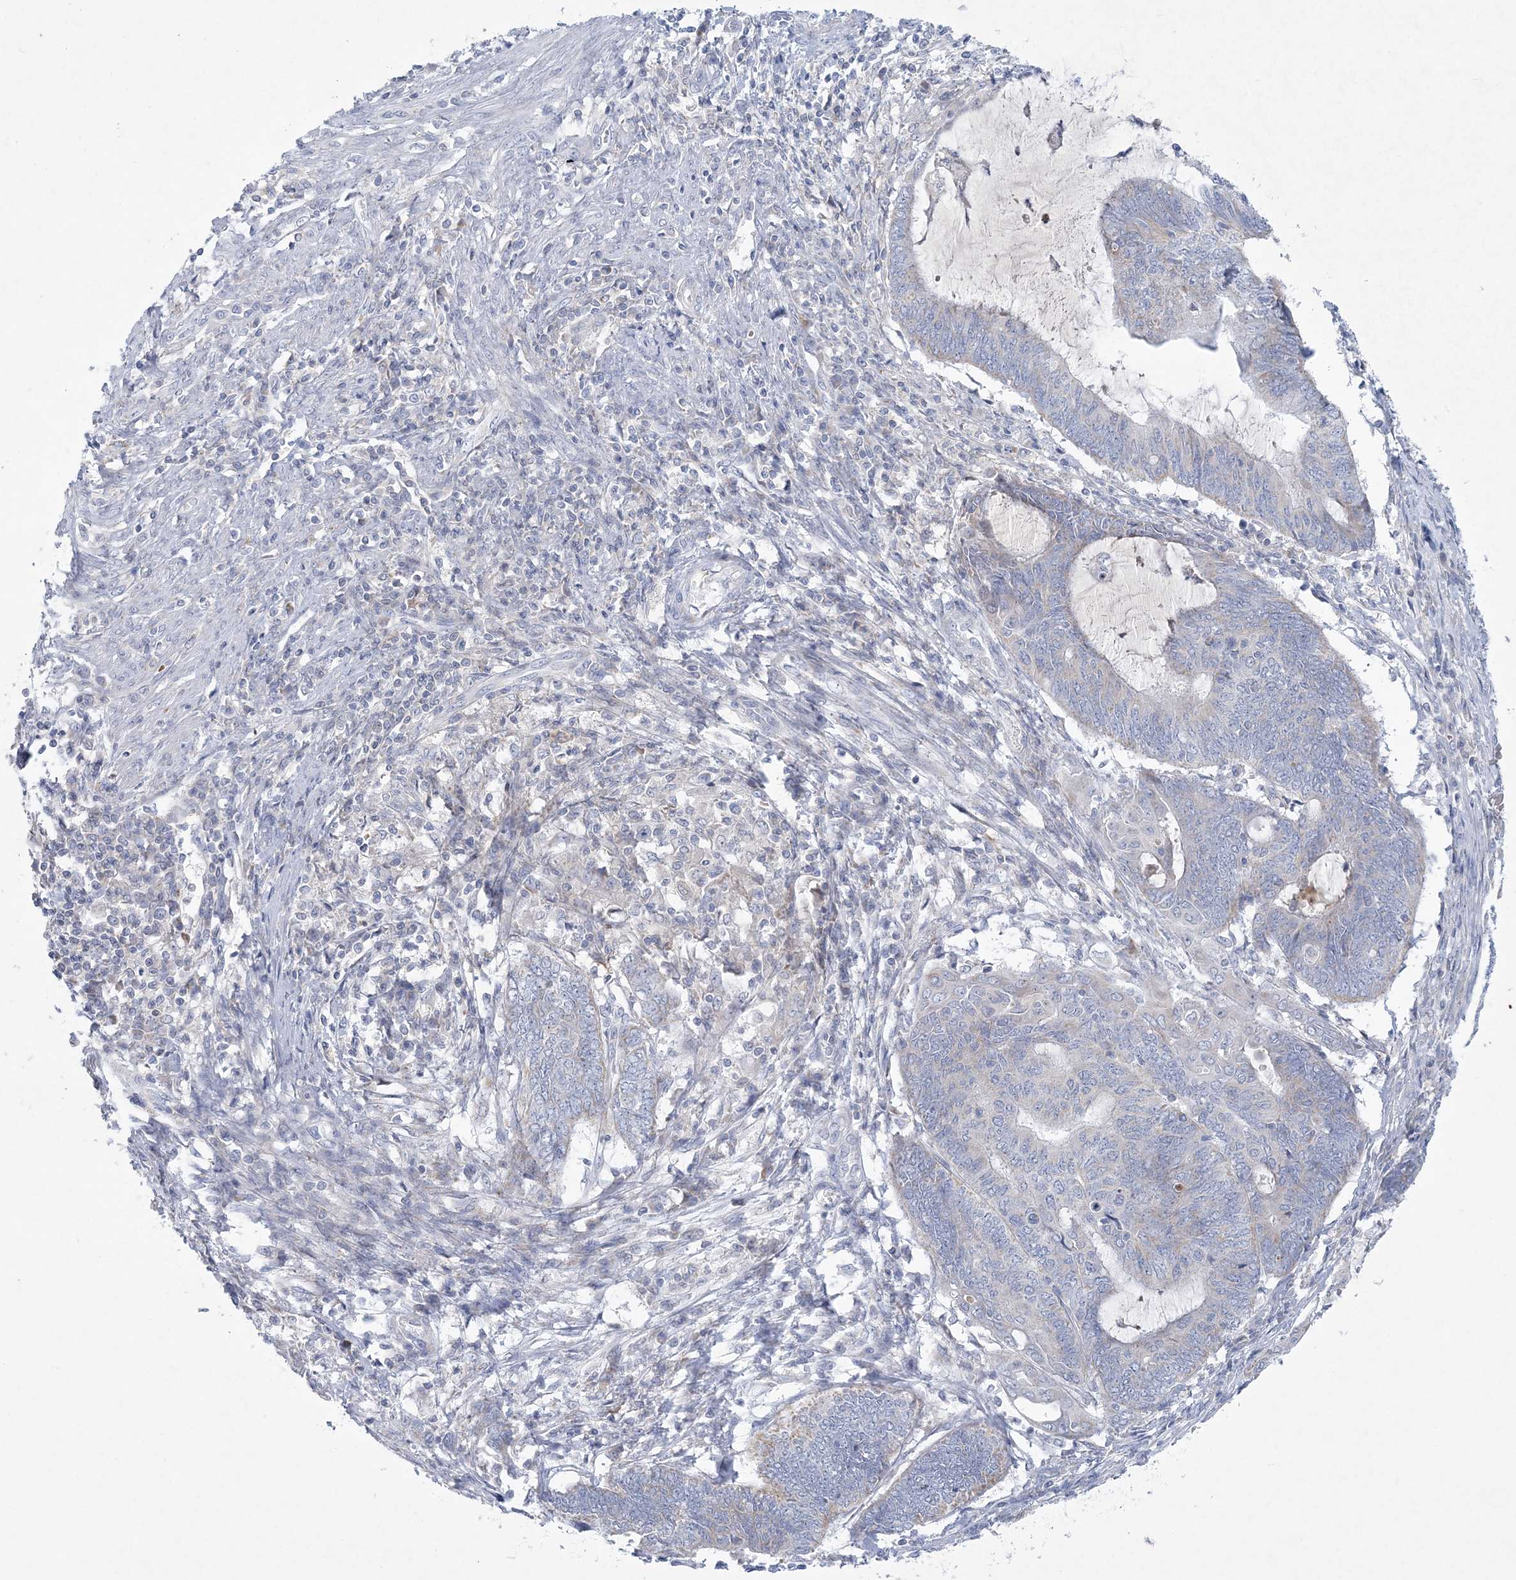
{"staining": {"intensity": "negative", "quantity": "none", "location": "none"}, "tissue": "endometrial cancer", "cell_type": "Tumor cells", "image_type": "cancer", "snomed": [{"axis": "morphology", "description": "Adenocarcinoma, NOS"}, {"axis": "topography", "description": "Uterus"}, {"axis": "topography", "description": "Endometrium"}], "caption": "An immunohistochemistry (IHC) image of endometrial cancer (adenocarcinoma) is shown. There is no staining in tumor cells of endometrial cancer (adenocarcinoma).", "gene": "NIPAL1", "patient": {"sex": "female", "age": 70}}